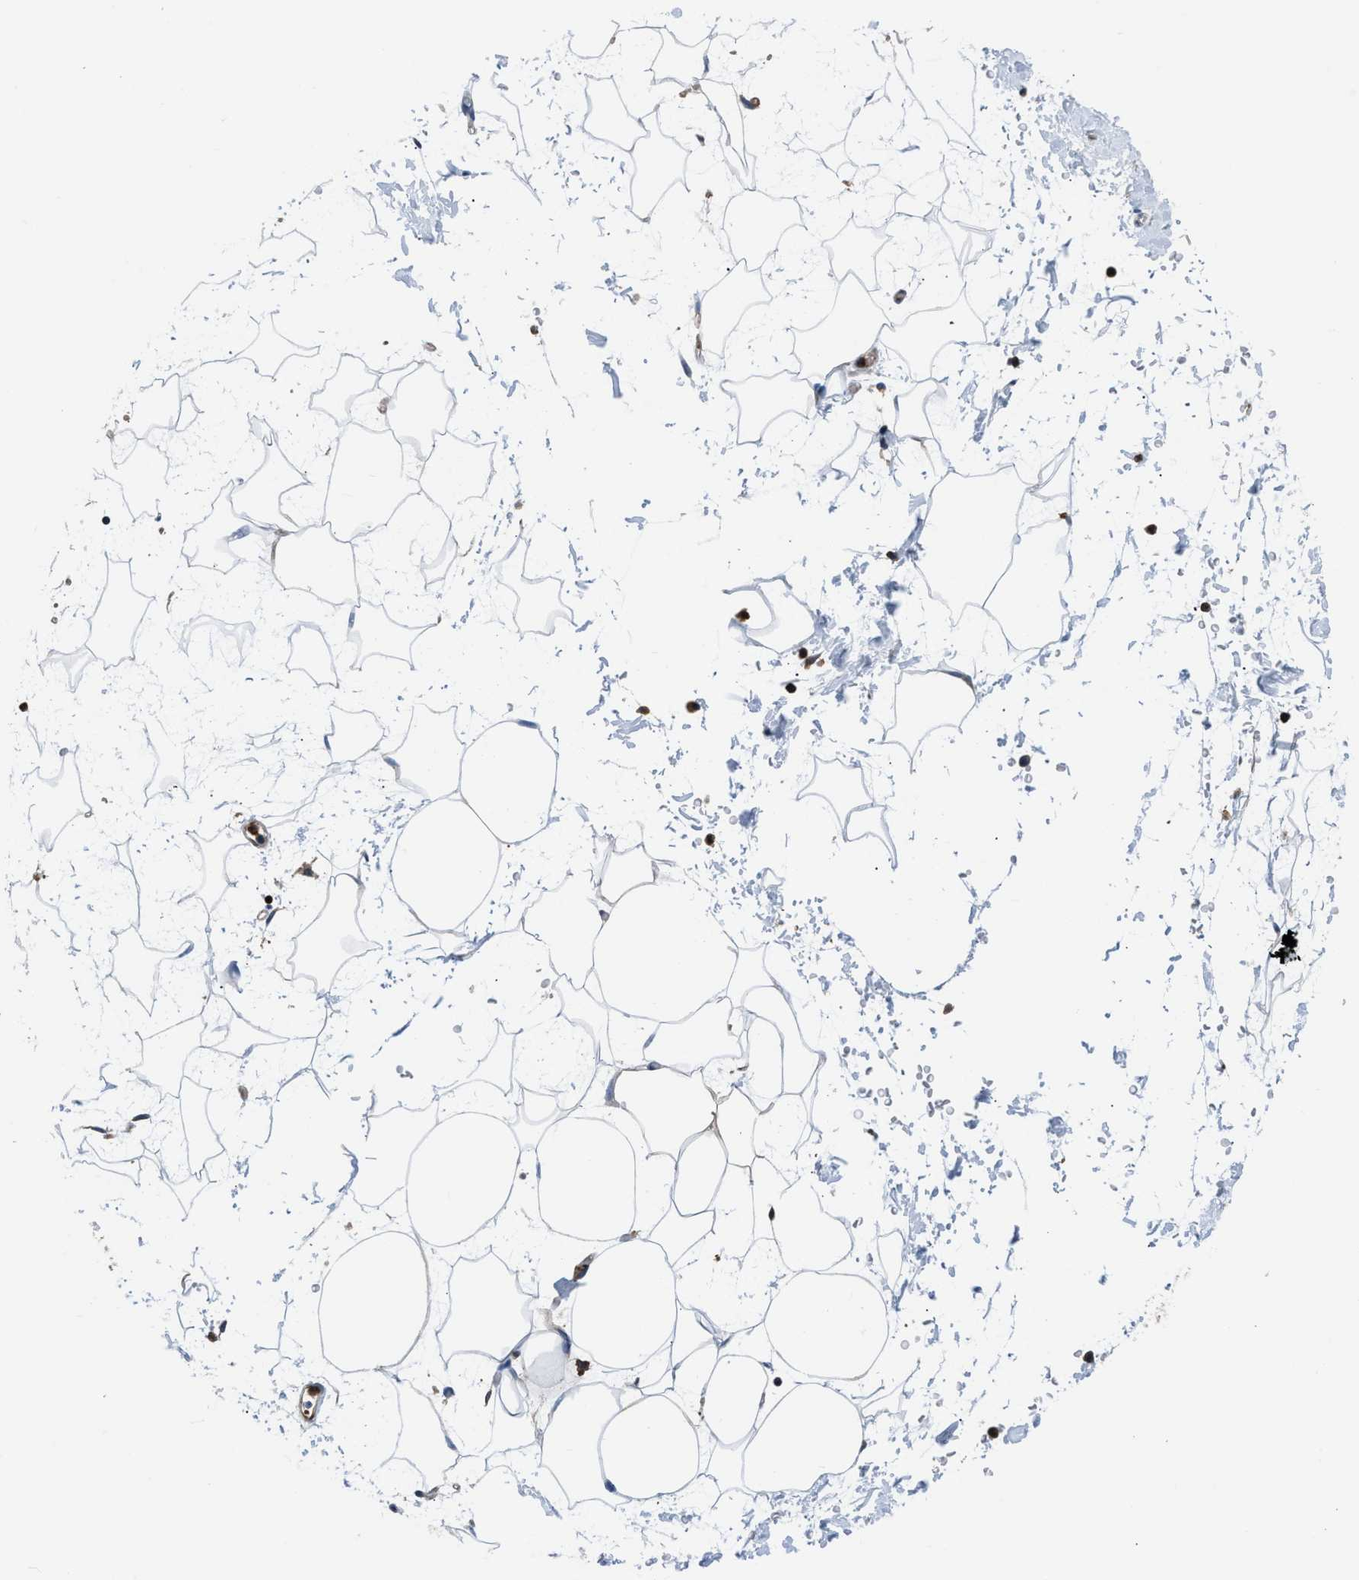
{"staining": {"intensity": "negative", "quantity": "none", "location": "none"}, "tissue": "adipose tissue", "cell_type": "Adipocytes", "image_type": "normal", "snomed": [{"axis": "morphology", "description": "Normal tissue, NOS"}, {"axis": "topography", "description": "Soft tissue"}], "caption": "DAB (3,3'-diaminobenzidine) immunohistochemical staining of benign human adipose tissue displays no significant expression in adipocytes. The staining was performed using DAB to visualize the protein expression in brown, while the nuclei were stained in blue with hematoxylin (Magnification: 20x).", "gene": "PKM", "patient": {"sex": "male", "age": 72}}